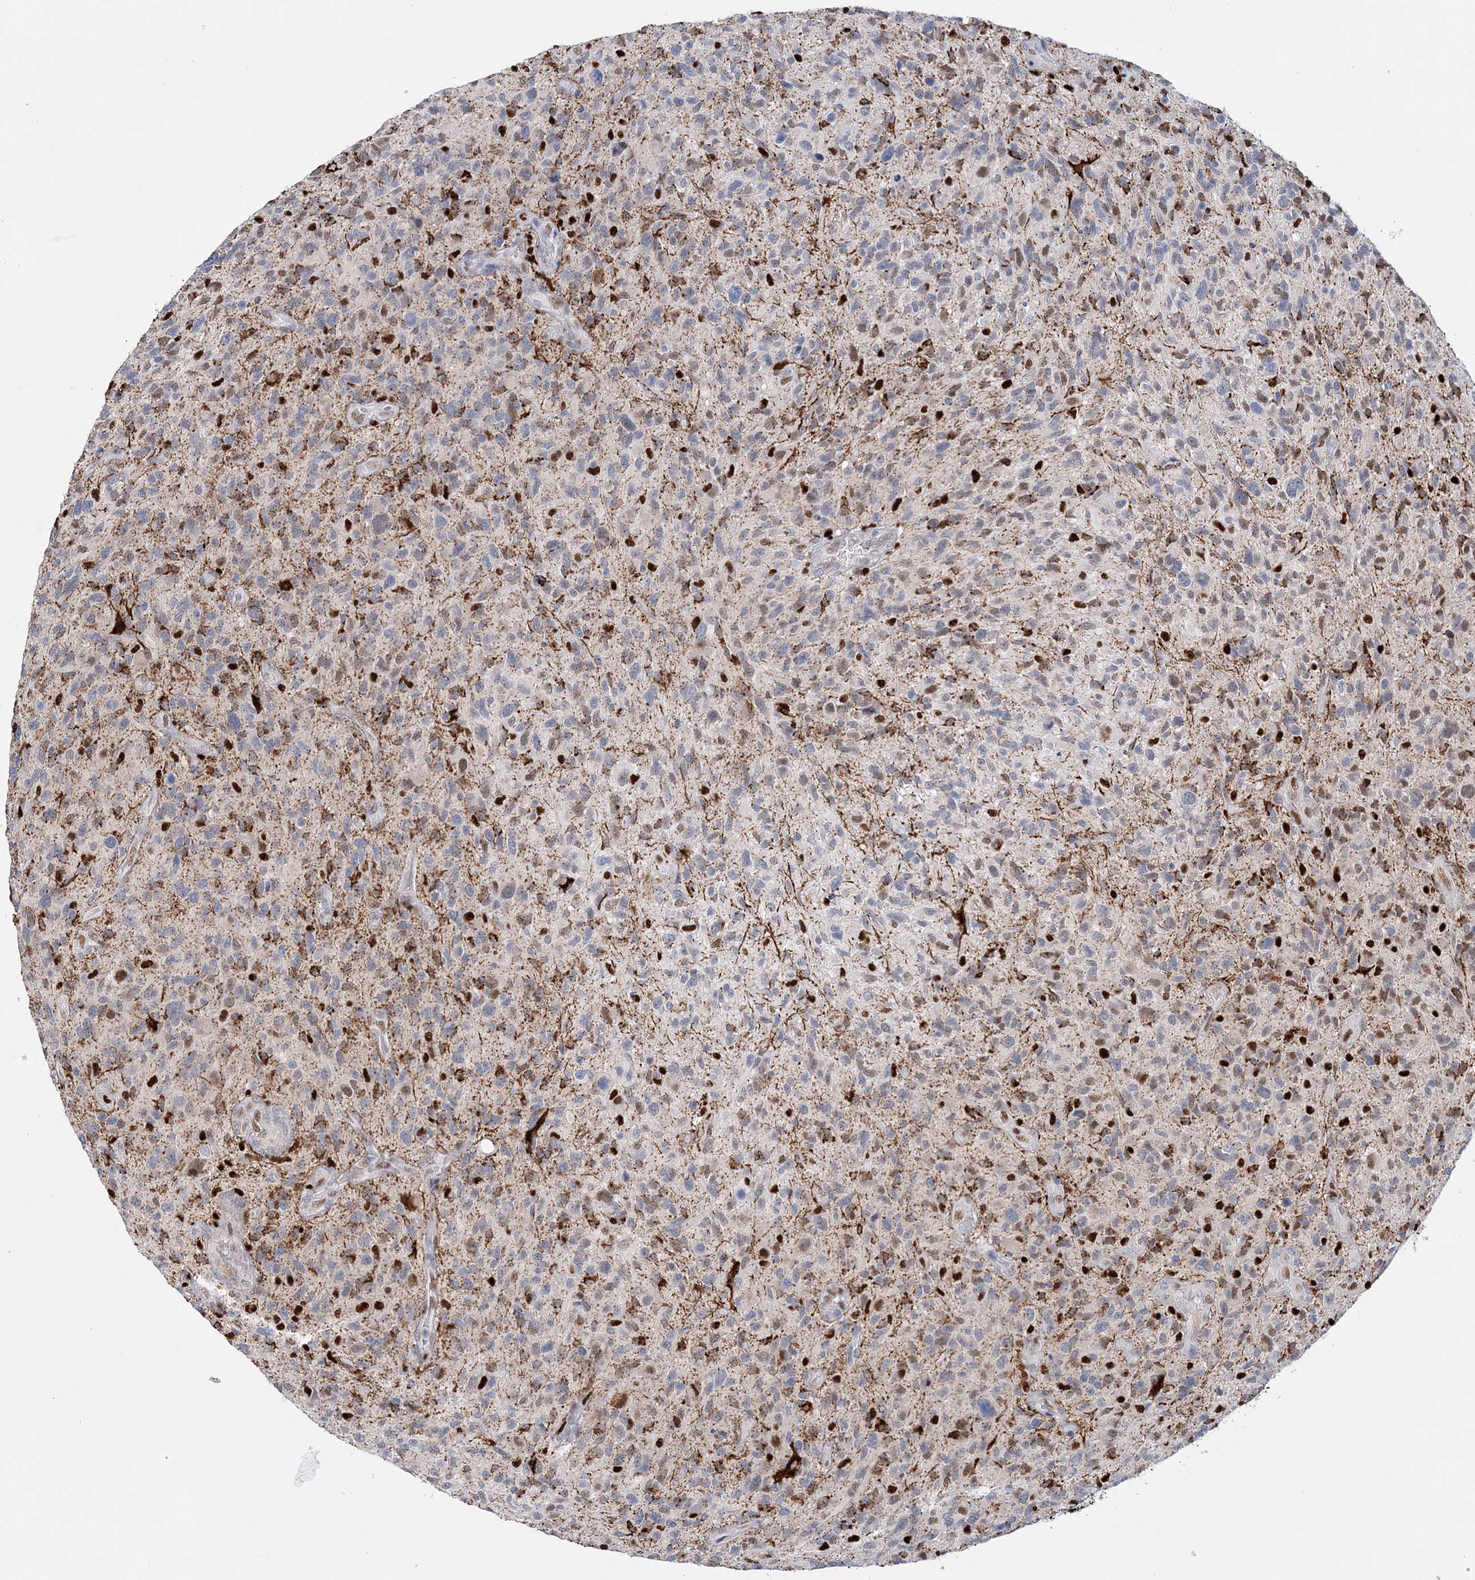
{"staining": {"intensity": "weak", "quantity": "<25%", "location": "nuclear"}, "tissue": "glioma", "cell_type": "Tumor cells", "image_type": "cancer", "snomed": [{"axis": "morphology", "description": "Glioma, malignant, High grade"}, {"axis": "topography", "description": "Brain"}], "caption": "Photomicrograph shows no significant protein positivity in tumor cells of high-grade glioma (malignant).", "gene": "NIT2", "patient": {"sex": "male", "age": 47}}